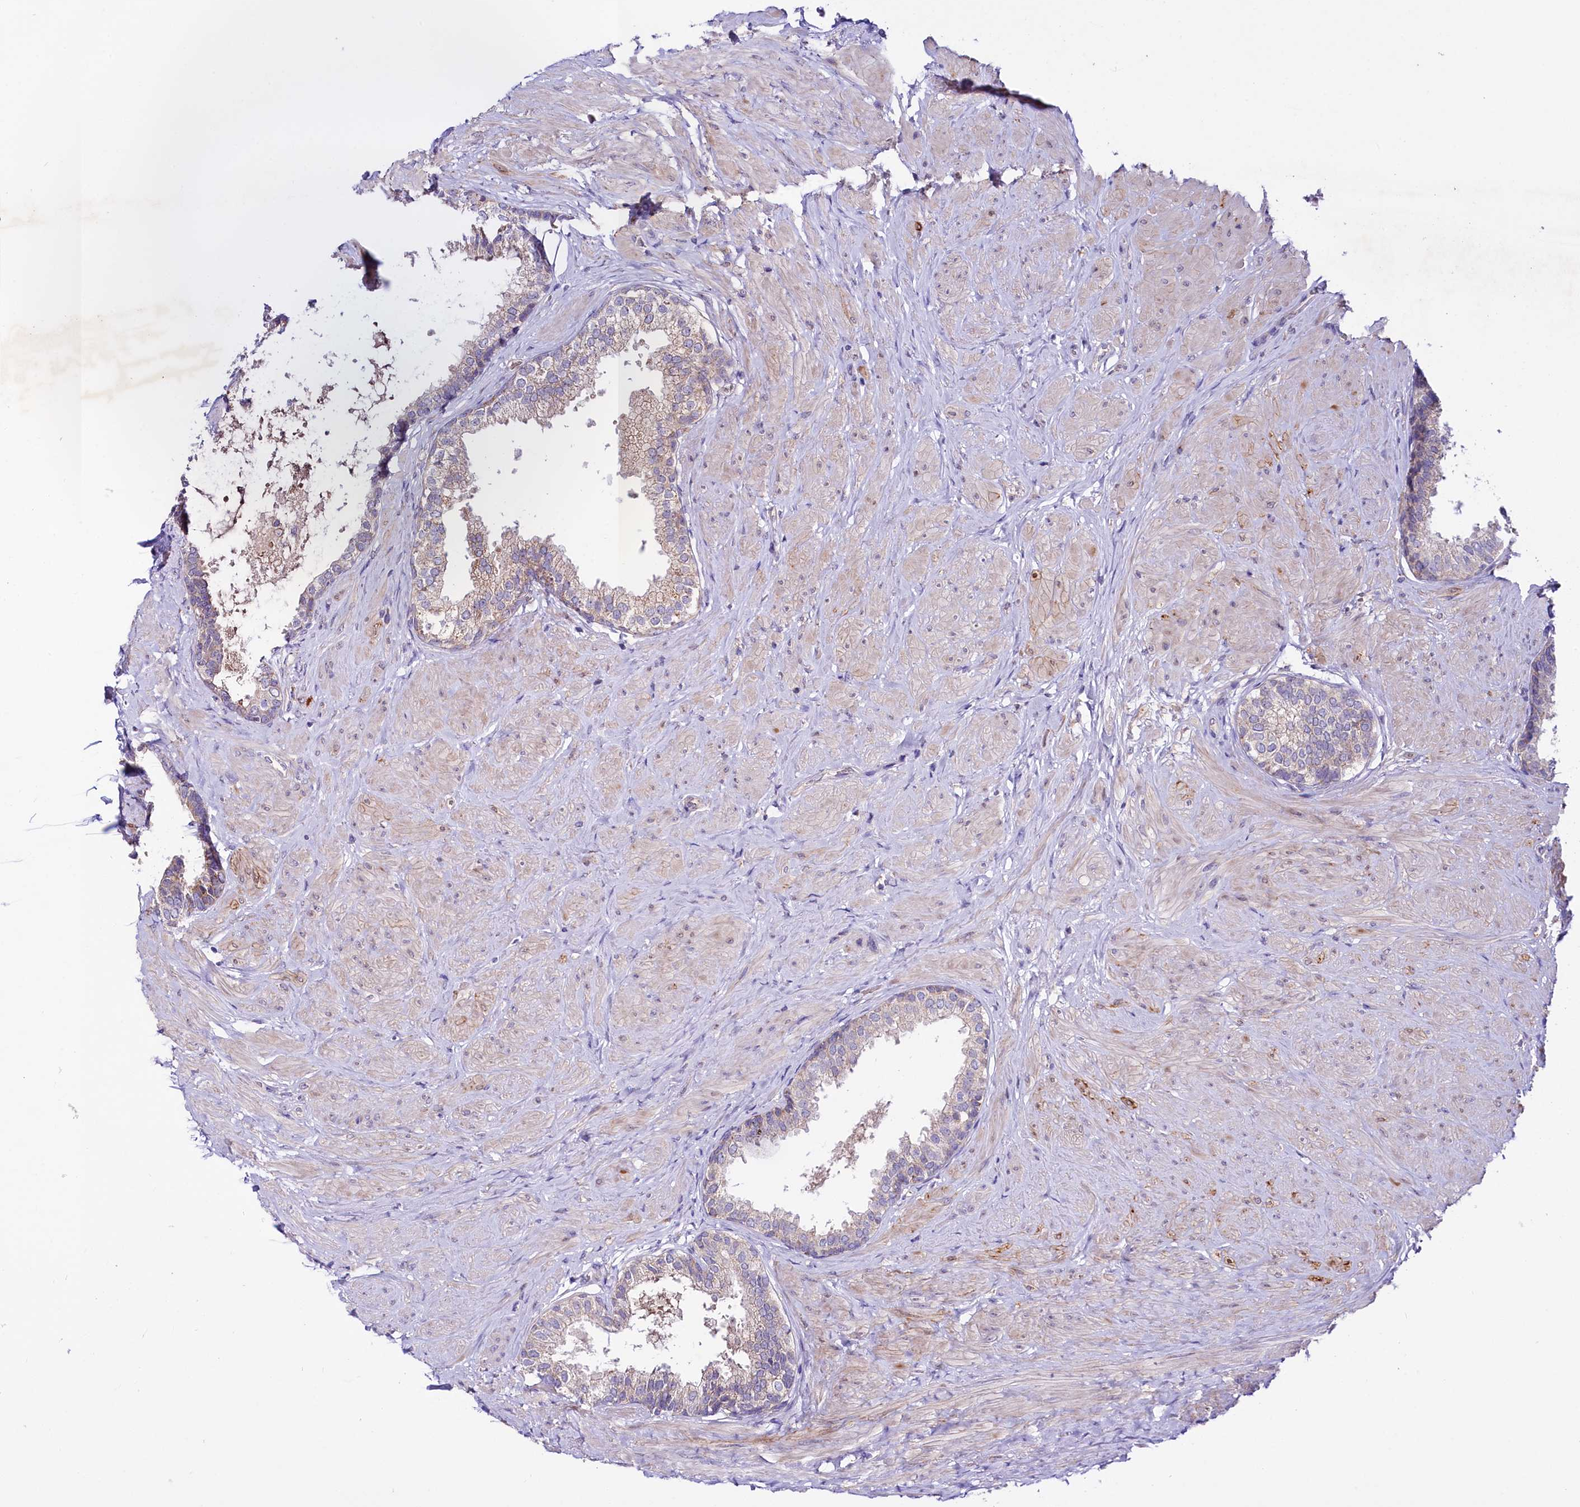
{"staining": {"intensity": "weak", "quantity": "25%-75%", "location": "cytoplasmic/membranous"}, "tissue": "prostate", "cell_type": "Glandular cells", "image_type": "normal", "snomed": [{"axis": "morphology", "description": "Normal tissue, NOS"}, {"axis": "topography", "description": "Prostate"}], "caption": "Protein expression analysis of unremarkable human prostate reveals weak cytoplasmic/membranous positivity in about 25%-75% of glandular cells.", "gene": "CEP295", "patient": {"sex": "male", "age": 48}}